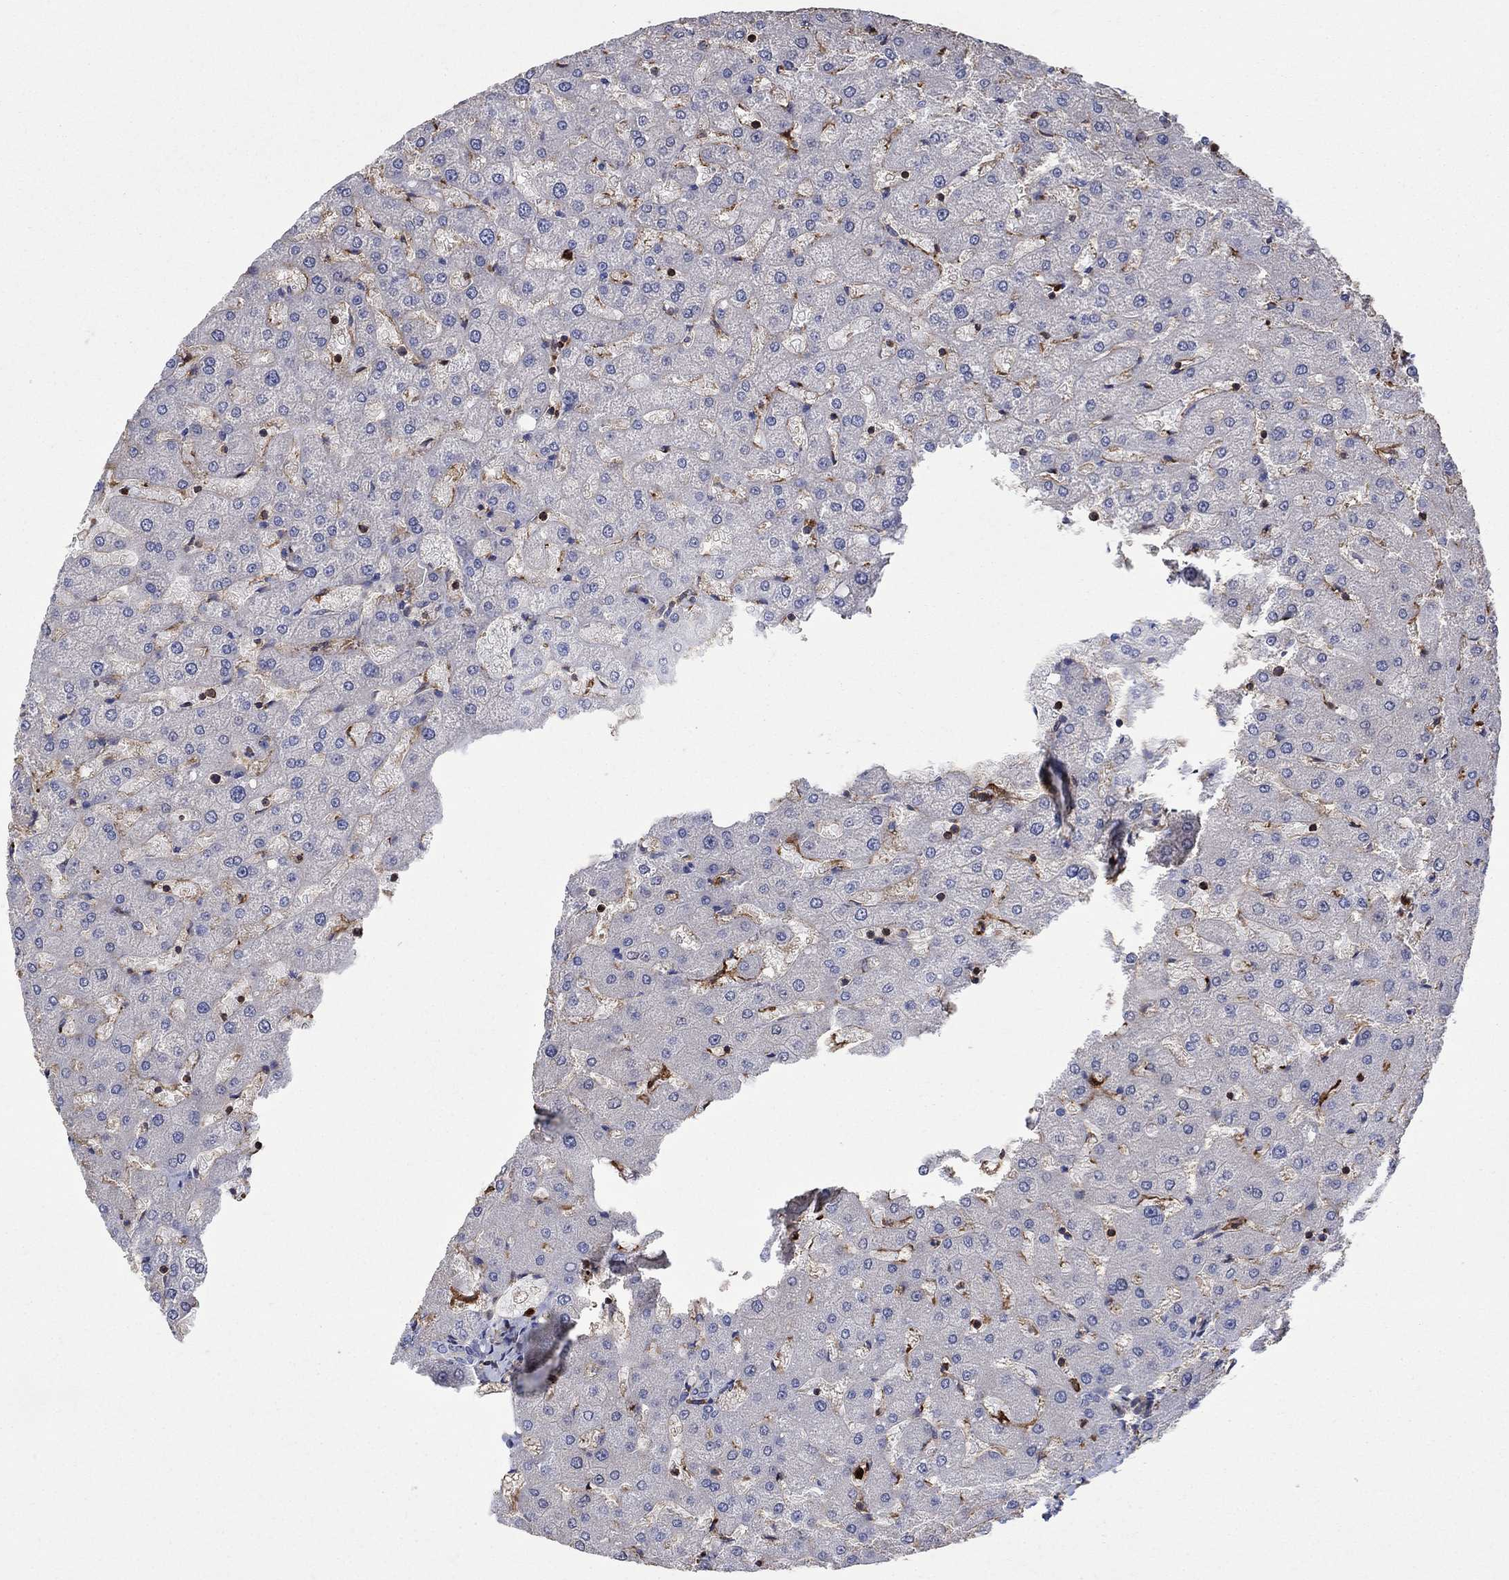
{"staining": {"intensity": "negative", "quantity": "none", "location": "none"}, "tissue": "liver", "cell_type": "Cholangiocytes", "image_type": "normal", "snomed": [{"axis": "morphology", "description": "Normal tissue, NOS"}, {"axis": "topography", "description": "Liver"}], "caption": "Immunohistochemistry (IHC) image of unremarkable liver: liver stained with DAB exhibits no significant protein staining in cholangiocytes. (Brightfield microscopy of DAB immunohistochemistry (IHC) at high magnification).", "gene": "PAG1", "patient": {"sex": "female", "age": 50}}